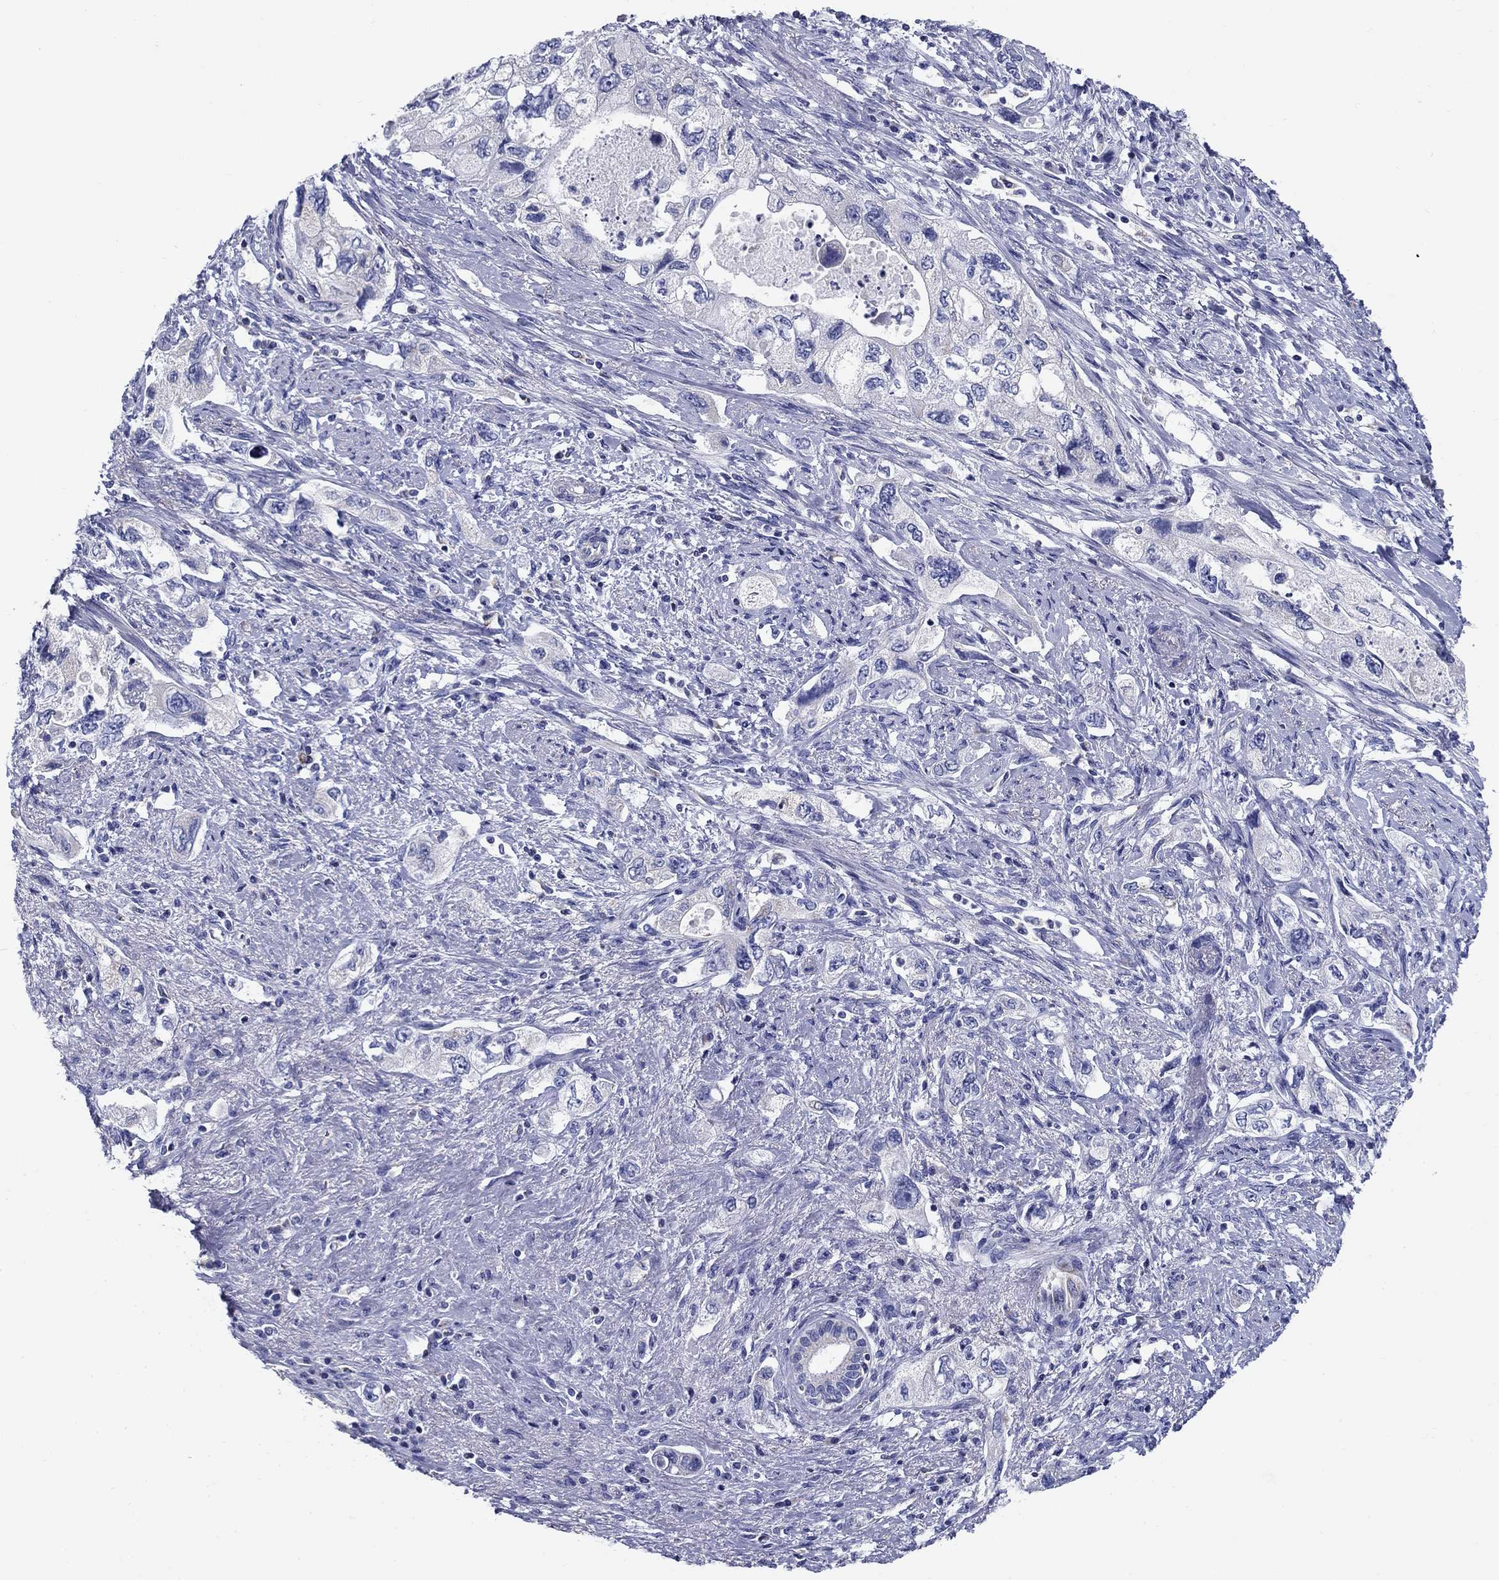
{"staining": {"intensity": "negative", "quantity": "none", "location": "none"}, "tissue": "pancreatic cancer", "cell_type": "Tumor cells", "image_type": "cancer", "snomed": [{"axis": "morphology", "description": "Adenocarcinoma, NOS"}, {"axis": "topography", "description": "Pancreas"}], "caption": "This is an IHC histopathology image of human pancreatic adenocarcinoma. There is no expression in tumor cells.", "gene": "UPB1", "patient": {"sex": "female", "age": 73}}